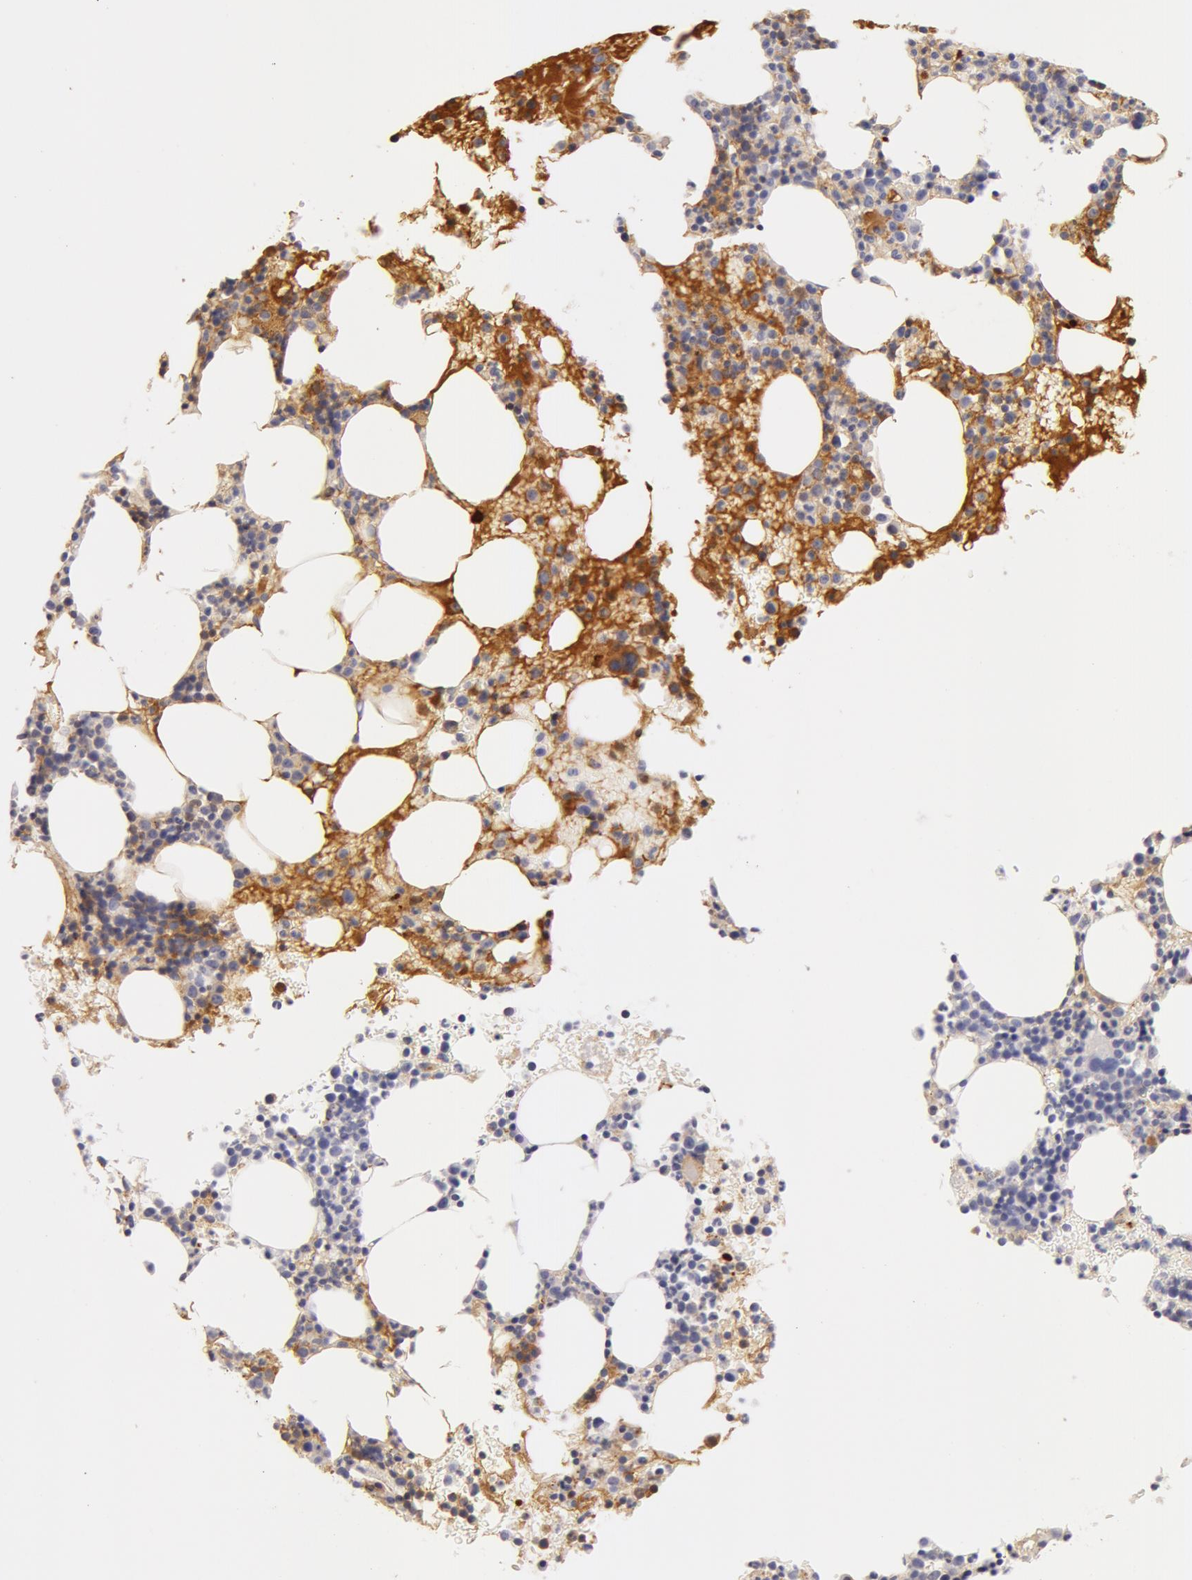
{"staining": {"intensity": "moderate", "quantity": "<25%", "location": "cytoplasmic/membranous"}, "tissue": "bone marrow", "cell_type": "Hematopoietic cells", "image_type": "normal", "snomed": [{"axis": "morphology", "description": "Normal tissue, NOS"}, {"axis": "topography", "description": "Bone marrow"}], "caption": "The image exhibits a brown stain indicating the presence of a protein in the cytoplasmic/membranous of hematopoietic cells in bone marrow. (DAB = brown stain, brightfield microscopy at high magnification).", "gene": "AHSG", "patient": {"sex": "female", "age": 88}}